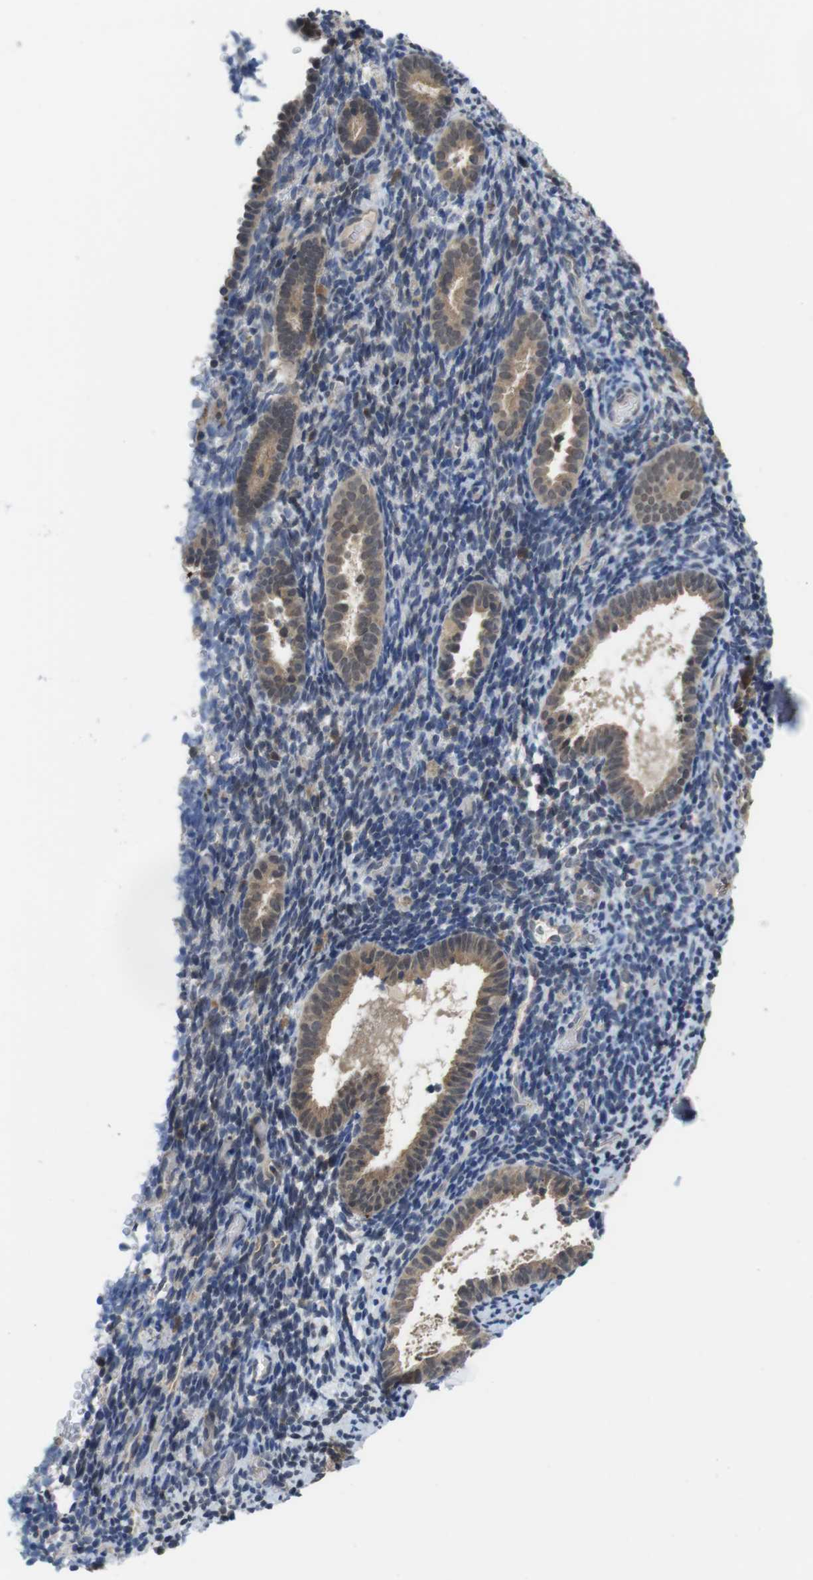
{"staining": {"intensity": "negative", "quantity": "none", "location": "none"}, "tissue": "endometrium", "cell_type": "Cells in endometrial stroma", "image_type": "normal", "snomed": [{"axis": "morphology", "description": "Normal tissue, NOS"}, {"axis": "topography", "description": "Endometrium"}], "caption": "High power microscopy histopathology image of an immunohistochemistry photomicrograph of benign endometrium, revealing no significant staining in cells in endometrial stroma.", "gene": "FADD", "patient": {"sex": "female", "age": 51}}